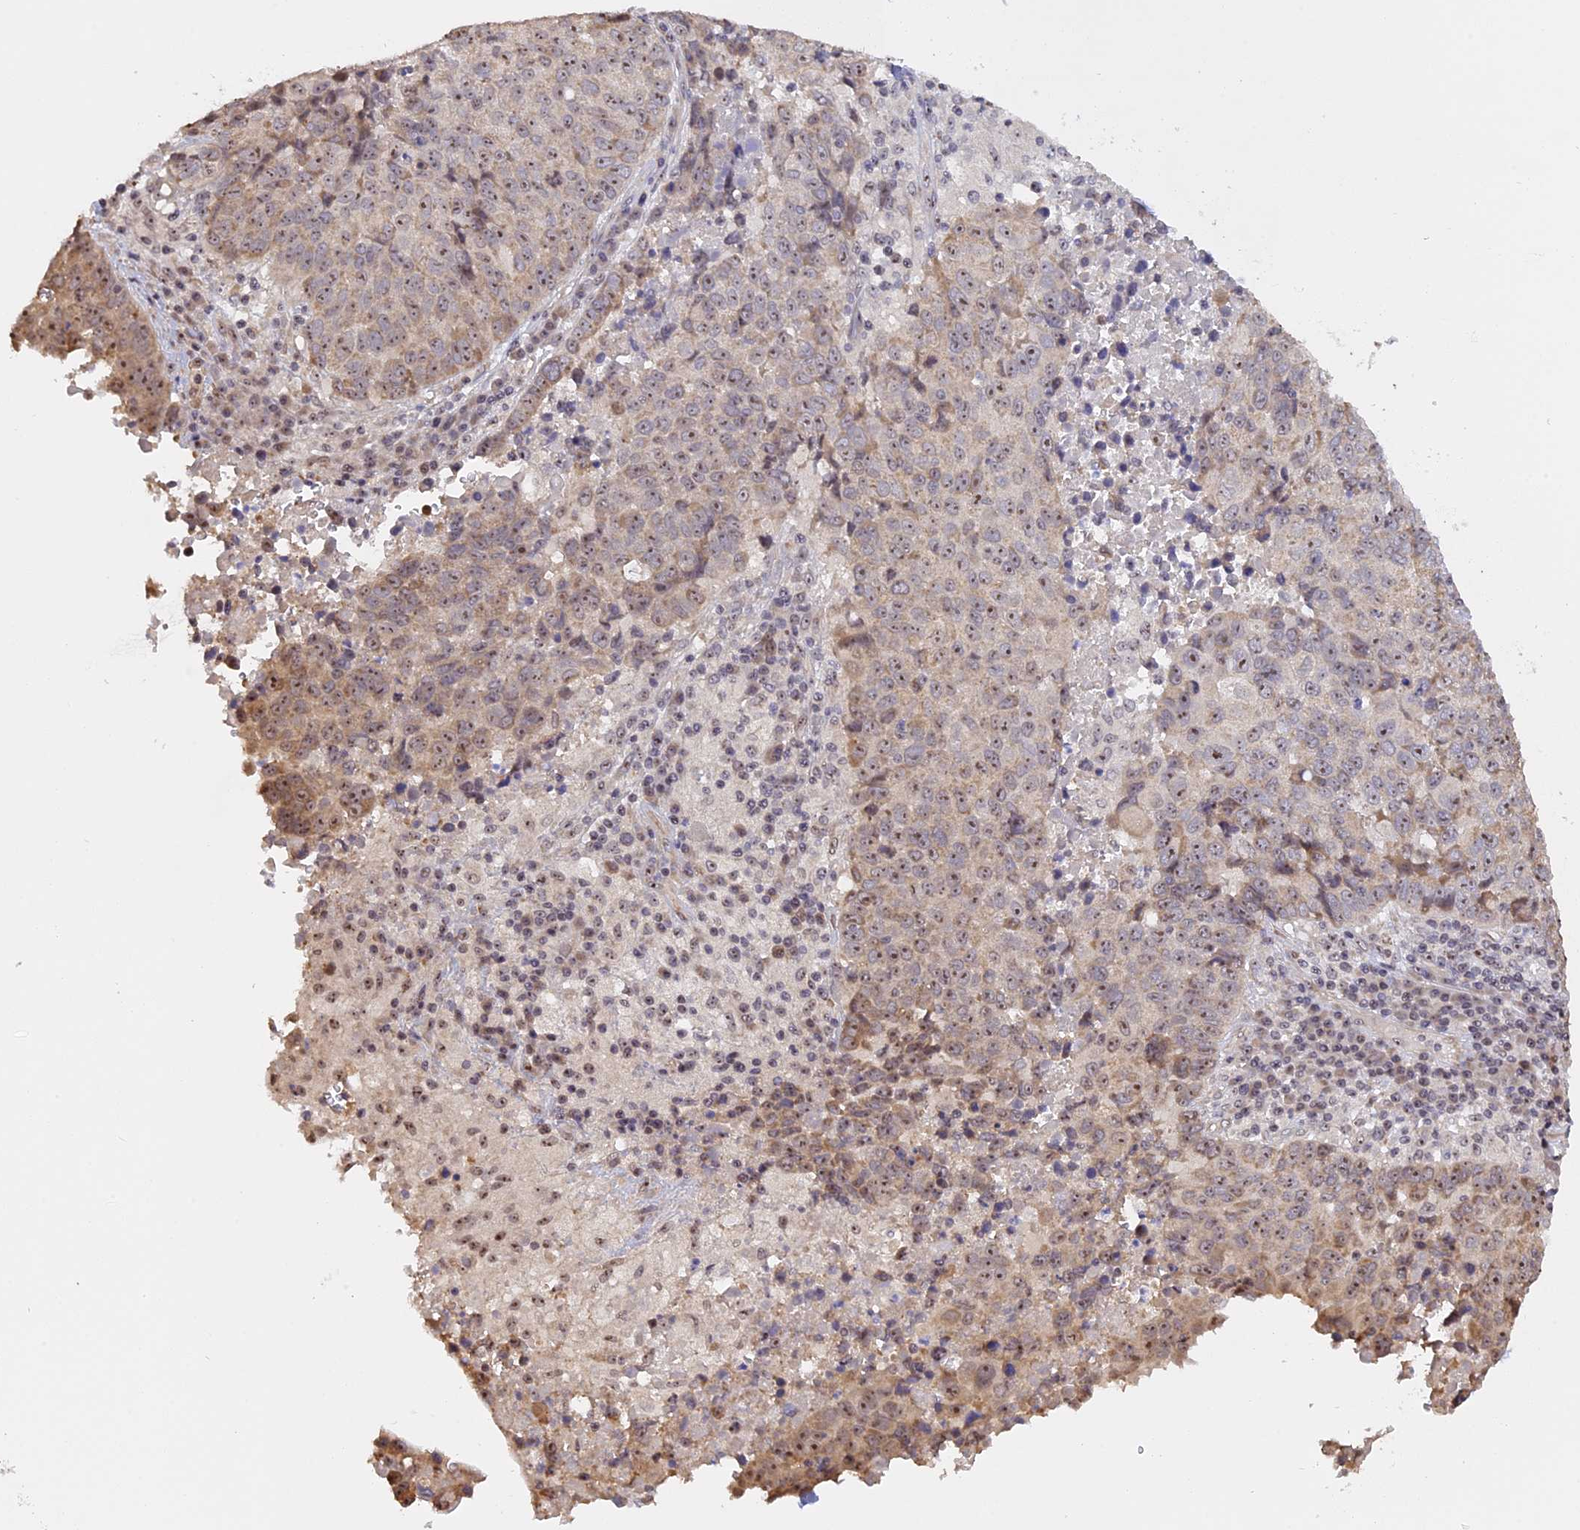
{"staining": {"intensity": "moderate", "quantity": "25%-75%", "location": "nuclear"}, "tissue": "lung cancer", "cell_type": "Tumor cells", "image_type": "cancer", "snomed": [{"axis": "morphology", "description": "Squamous cell carcinoma, NOS"}, {"axis": "topography", "description": "Lung"}], "caption": "Moderate nuclear staining for a protein is identified in about 25%-75% of tumor cells of lung cancer (squamous cell carcinoma) using immunohistochemistry.", "gene": "MGA", "patient": {"sex": "male", "age": 73}}